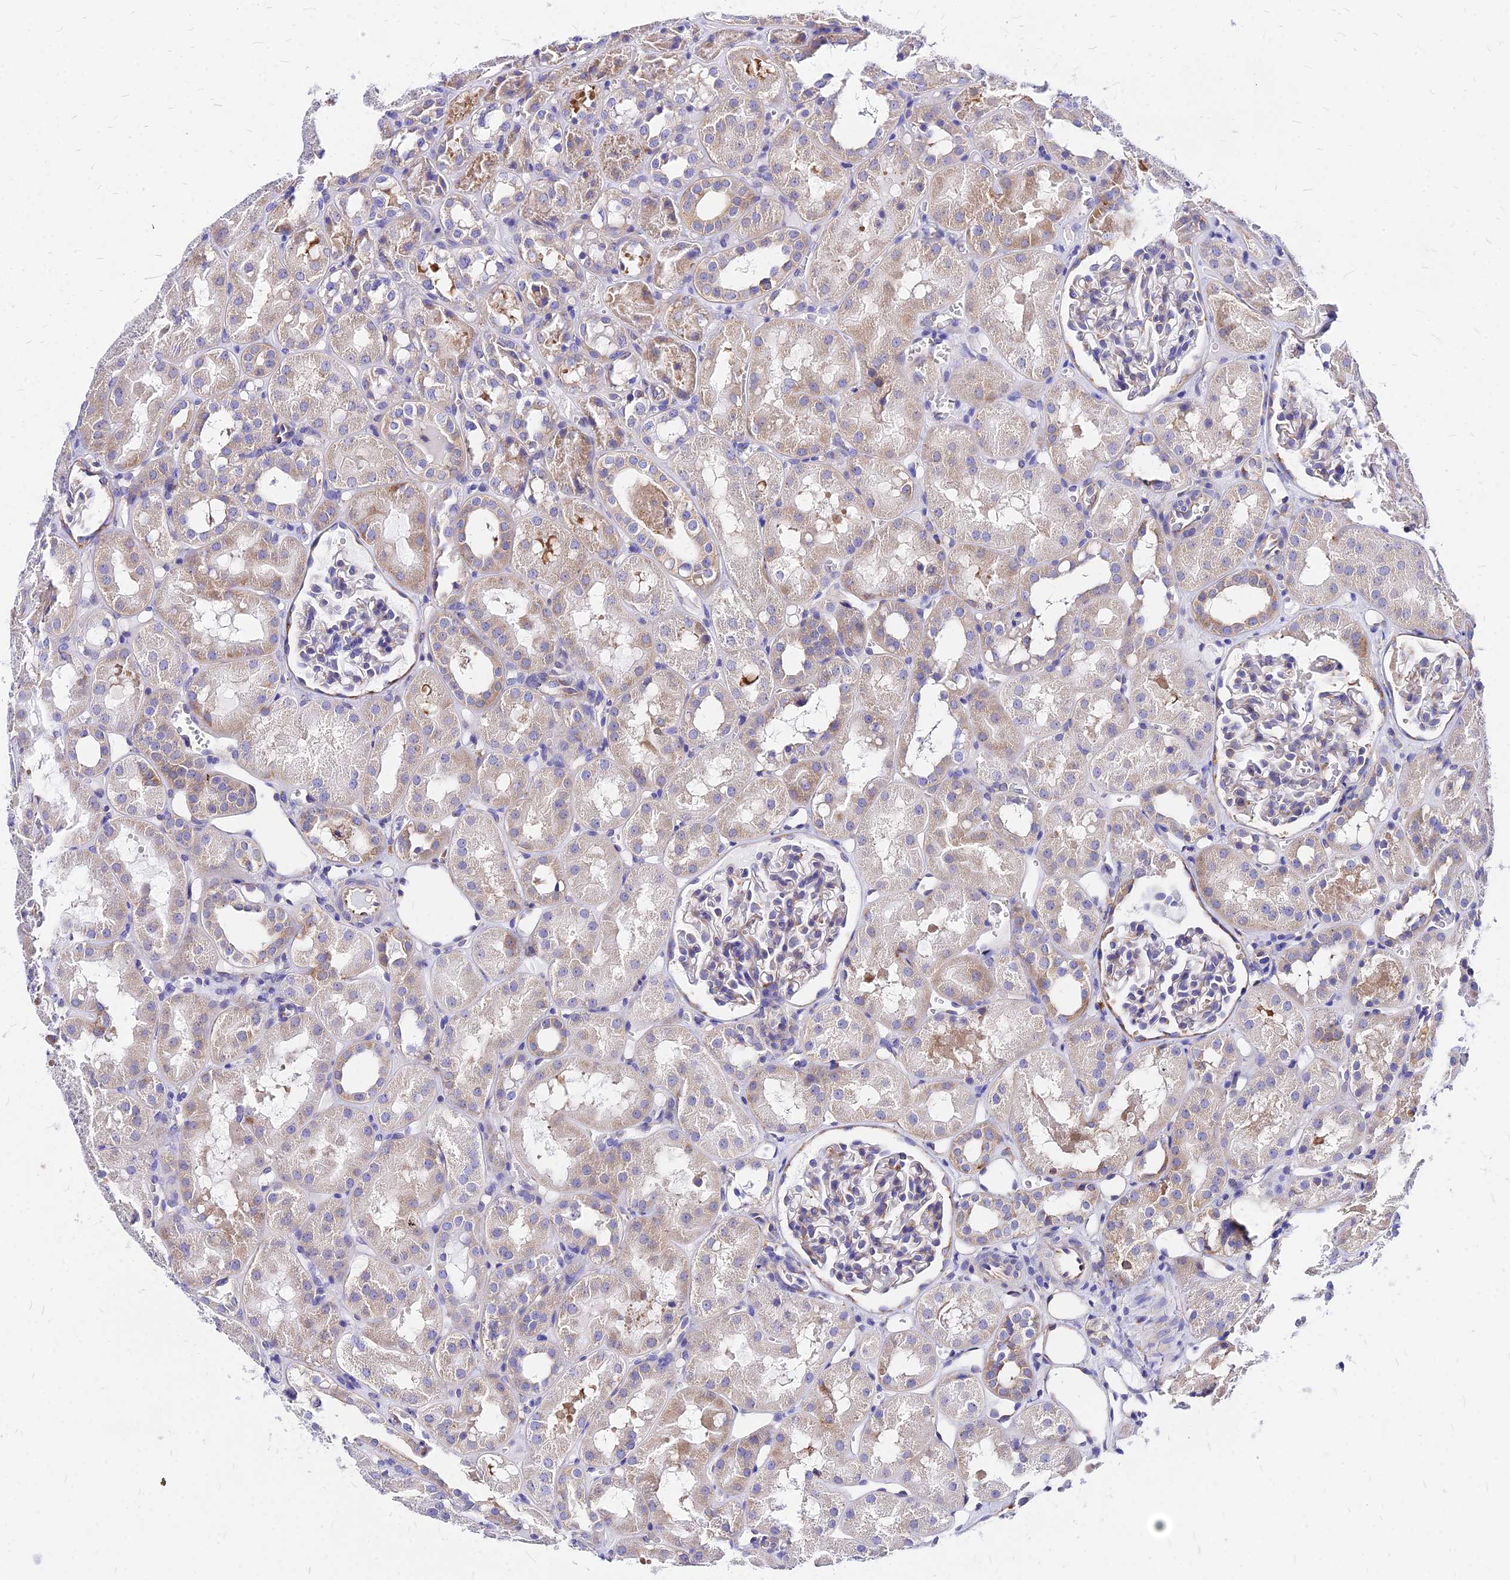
{"staining": {"intensity": "negative", "quantity": "none", "location": "none"}, "tissue": "kidney", "cell_type": "Cells in glomeruli", "image_type": "normal", "snomed": [{"axis": "morphology", "description": "Normal tissue, NOS"}, {"axis": "topography", "description": "Kidney"}], "caption": "This is an immunohistochemistry (IHC) photomicrograph of normal human kidney. There is no staining in cells in glomeruli.", "gene": "RPL19", "patient": {"sex": "male", "age": 16}}